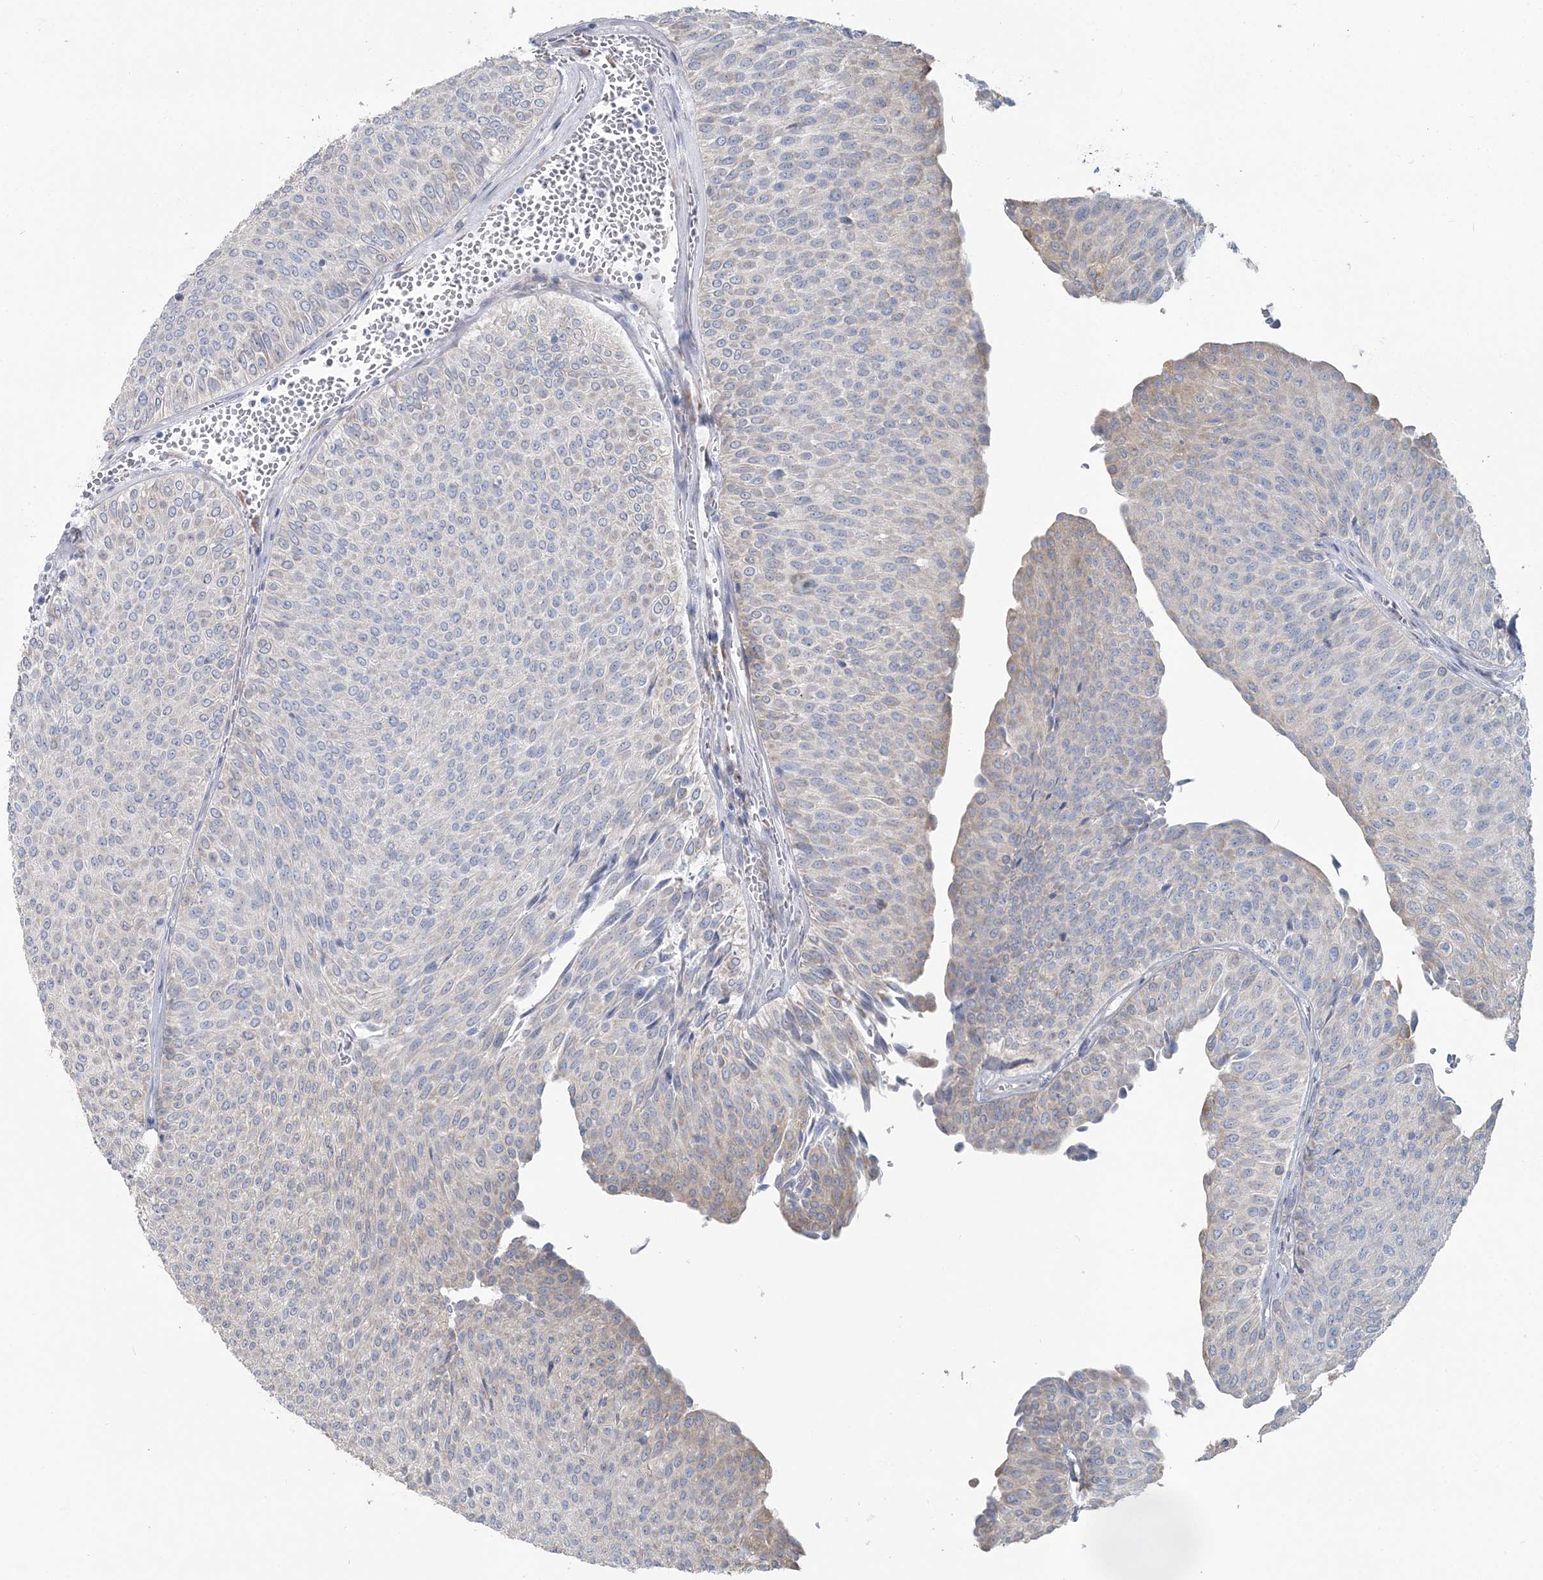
{"staining": {"intensity": "negative", "quantity": "none", "location": "none"}, "tissue": "urothelial cancer", "cell_type": "Tumor cells", "image_type": "cancer", "snomed": [{"axis": "morphology", "description": "Urothelial carcinoma, Low grade"}, {"axis": "topography", "description": "Urinary bladder"}], "caption": "Urothelial cancer stained for a protein using immunohistochemistry reveals no positivity tumor cells.", "gene": "CMBL", "patient": {"sex": "male", "age": 78}}